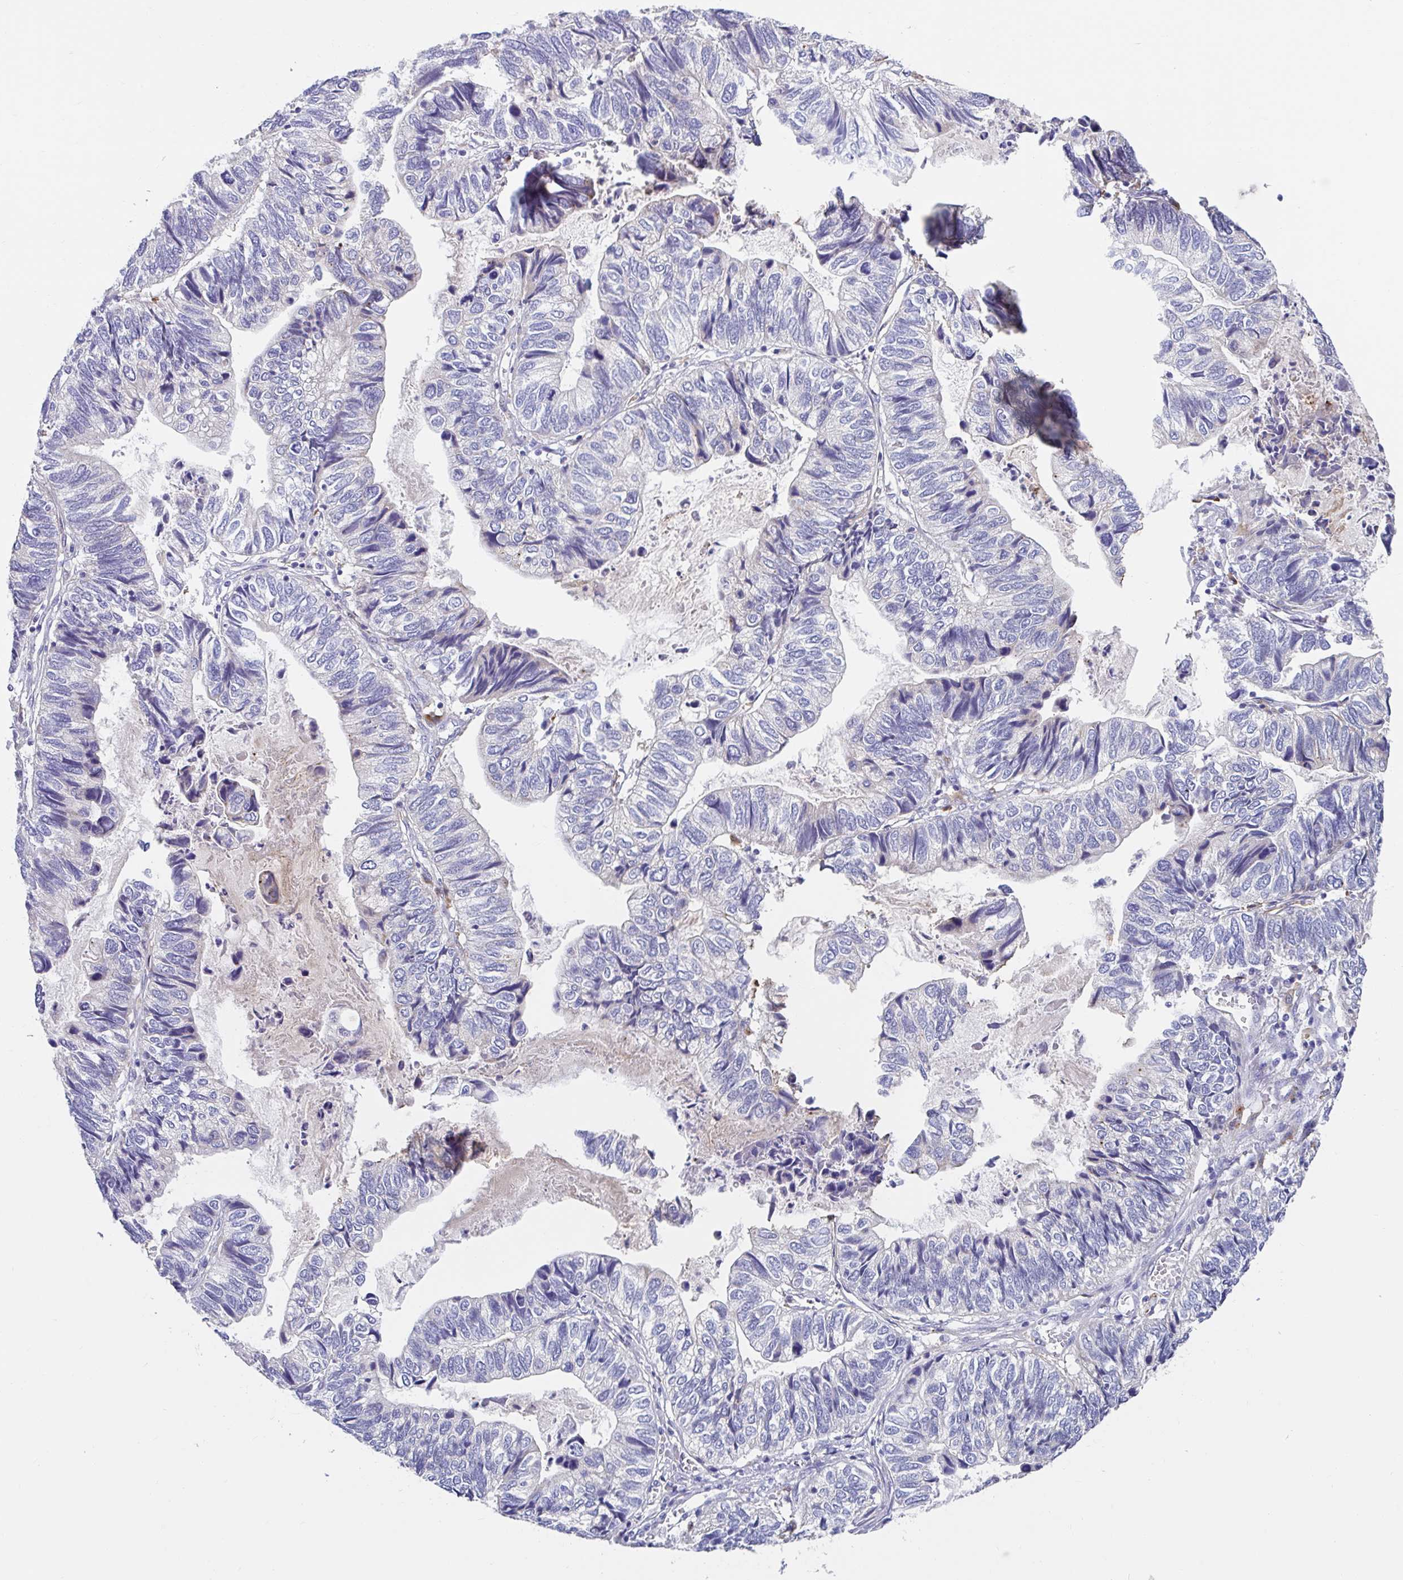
{"staining": {"intensity": "negative", "quantity": "none", "location": "none"}, "tissue": "stomach cancer", "cell_type": "Tumor cells", "image_type": "cancer", "snomed": [{"axis": "morphology", "description": "Adenocarcinoma, NOS"}, {"axis": "topography", "description": "Stomach, upper"}], "caption": "Human adenocarcinoma (stomach) stained for a protein using immunohistochemistry displays no positivity in tumor cells.", "gene": "ZNF33A", "patient": {"sex": "female", "age": 67}}